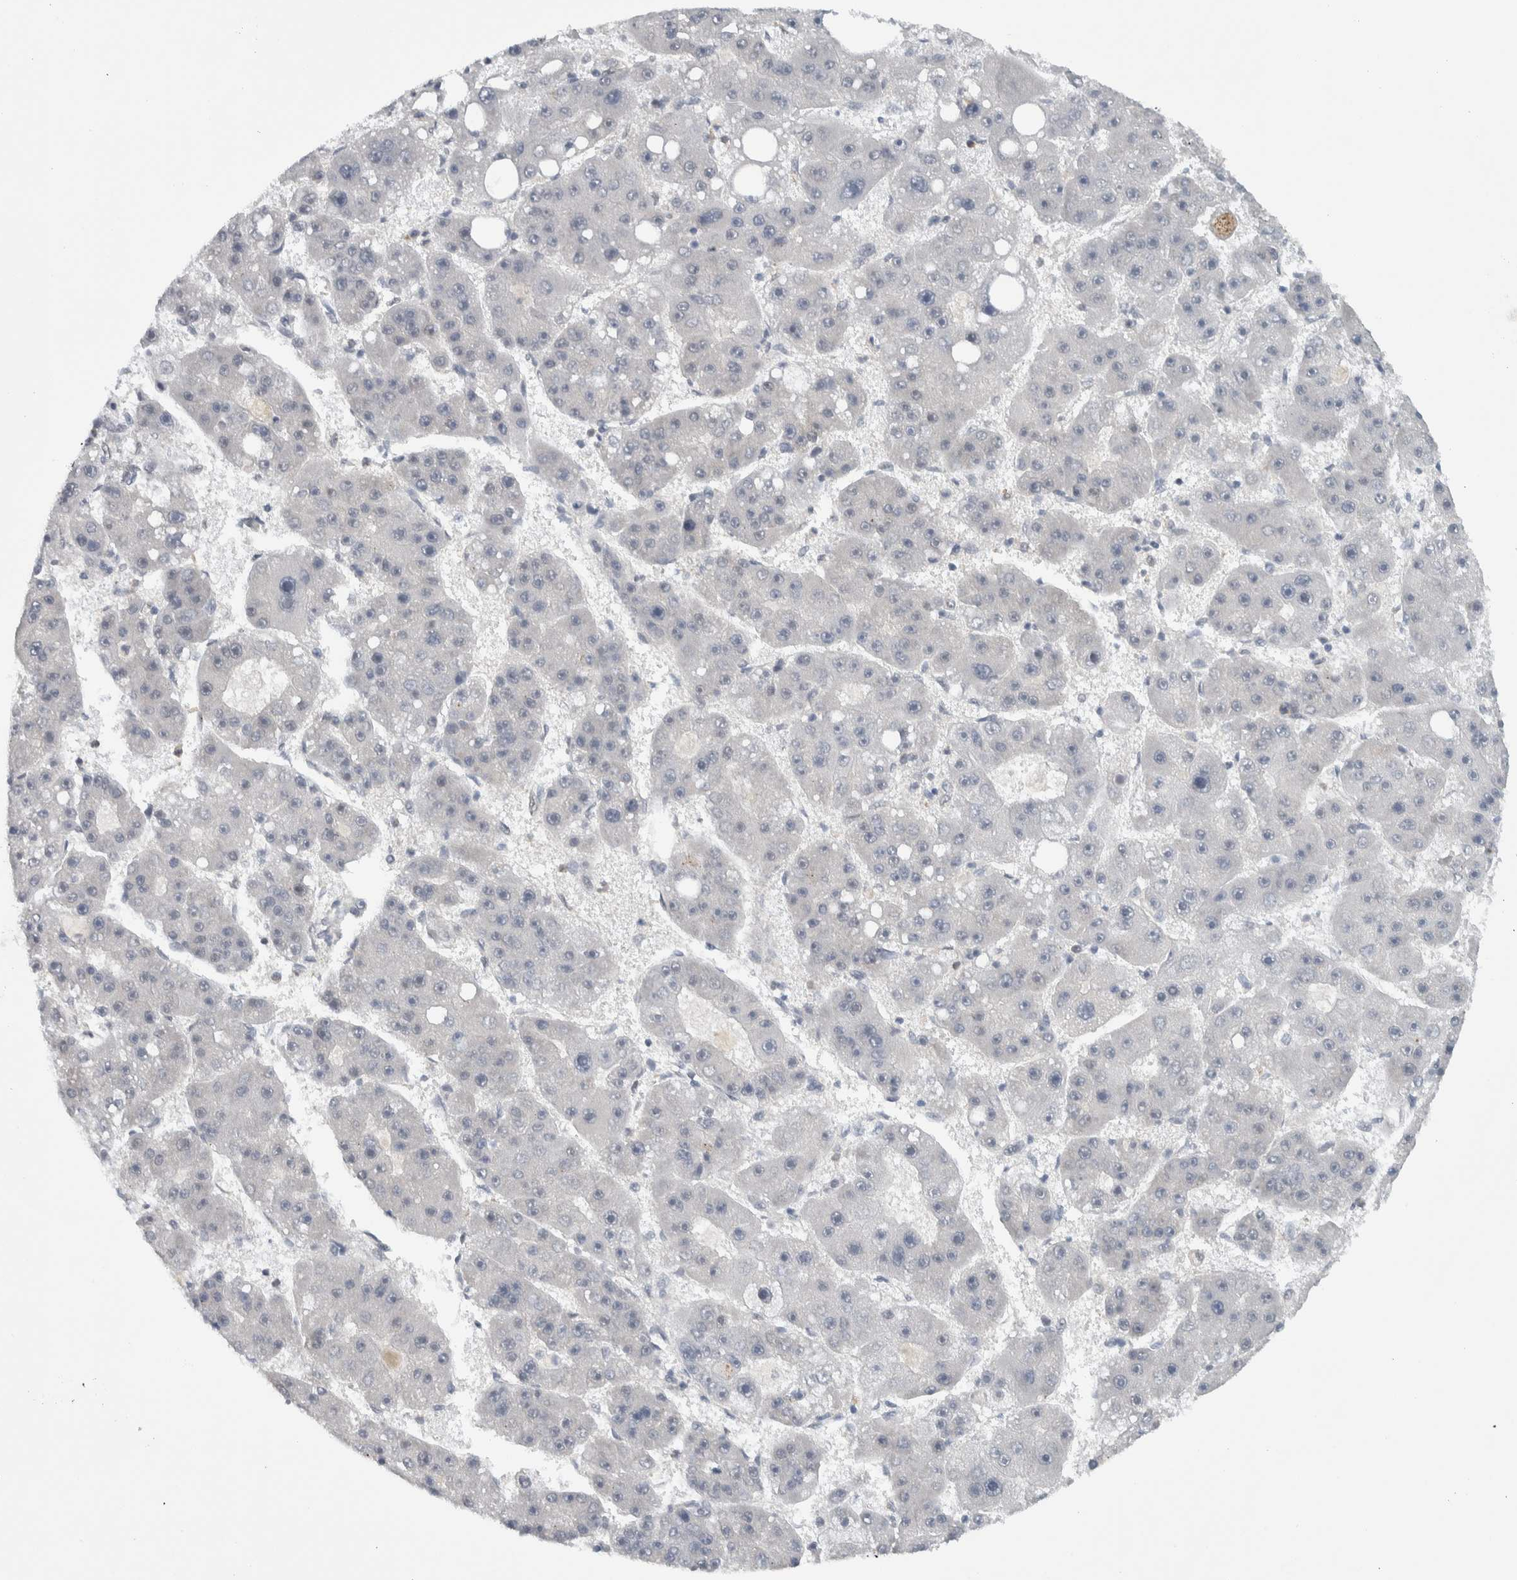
{"staining": {"intensity": "negative", "quantity": "none", "location": "none"}, "tissue": "liver cancer", "cell_type": "Tumor cells", "image_type": "cancer", "snomed": [{"axis": "morphology", "description": "Carcinoma, Hepatocellular, NOS"}, {"axis": "topography", "description": "Liver"}], "caption": "The micrograph shows no significant positivity in tumor cells of hepatocellular carcinoma (liver).", "gene": "CCDC43", "patient": {"sex": "female", "age": 61}}